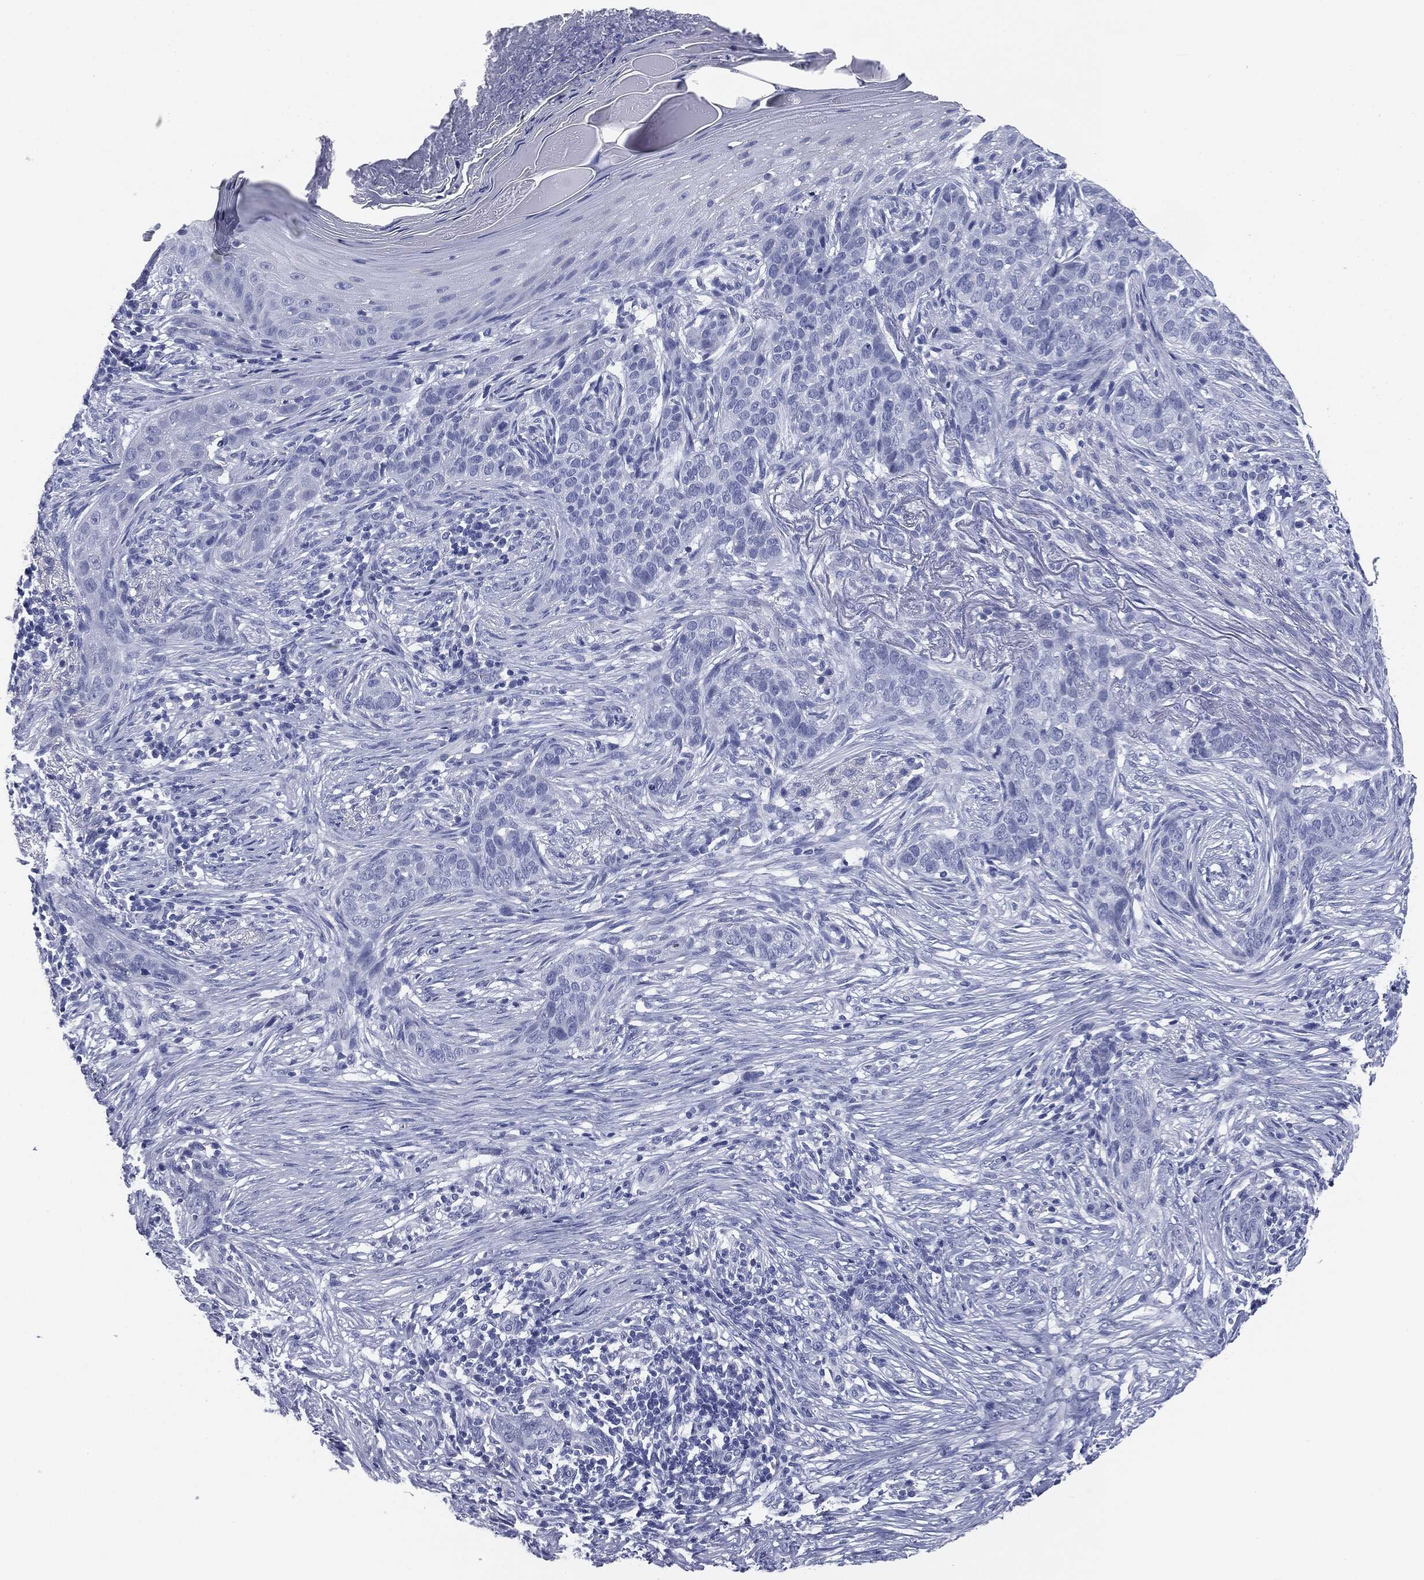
{"staining": {"intensity": "negative", "quantity": "none", "location": "none"}, "tissue": "skin cancer", "cell_type": "Tumor cells", "image_type": "cancer", "snomed": [{"axis": "morphology", "description": "Squamous cell carcinoma, NOS"}, {"axis": "topography", "description": "Skin"}], "caption": "Immunohistochemical staining of skin cancer exhibits no significant expression in tumor cells.", "gene": "ATP2A1", "patient": {"sex": "male", "age": 88}}